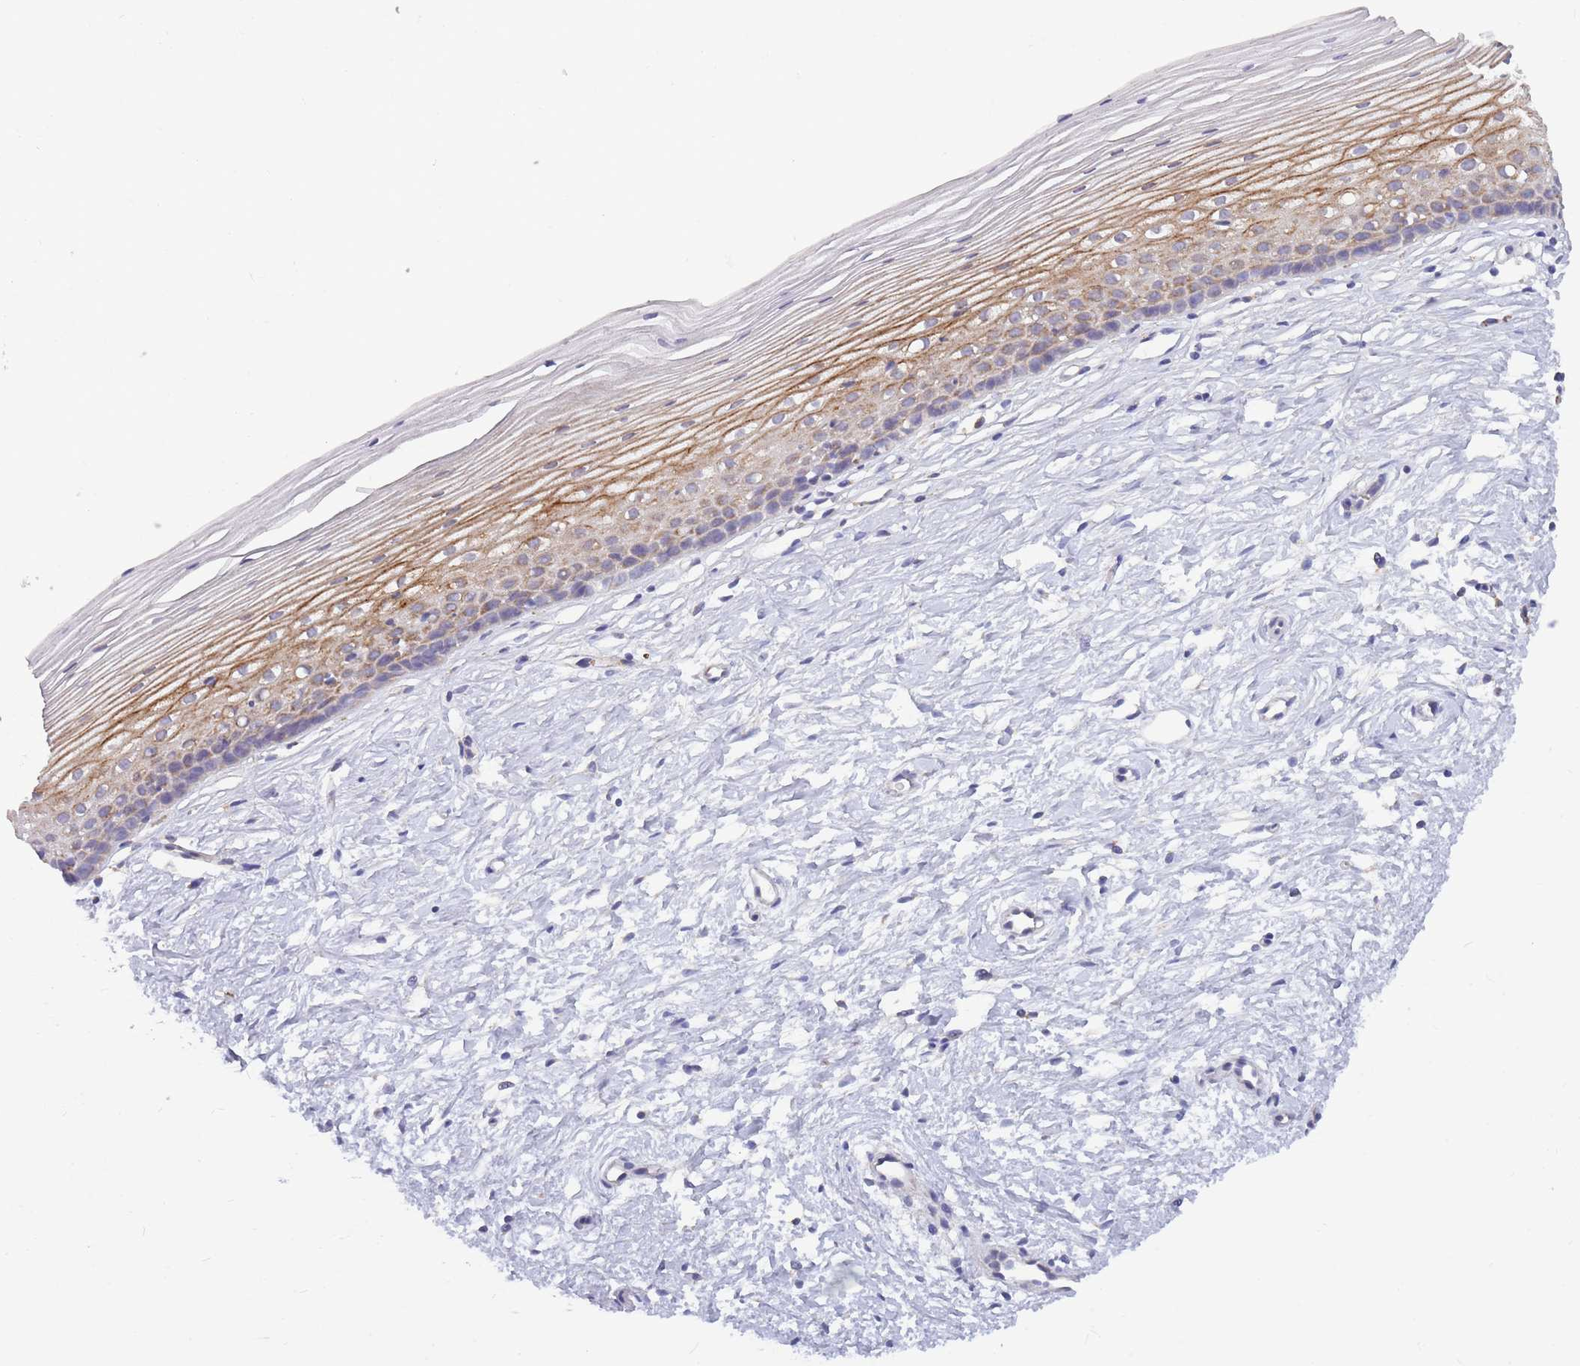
{"staining": {"intensity": "moderate", "quantity": "25%-75%", "location": "cytoplasmic/membranous"}, "tissue": "cervix", "cell_type": "Glandular cells", "image_type": "normal", "snomed": [{"axis": "morphology", "description": "Normal tissue, NOS"}, {"axis": "topography", "description": "Cervix"}], "caption": "A brown stain highlights moderate cytoplasmic/membranous expression of a protein in glandular cells of normal cervix. (DAB (3,3'-diaminobenzidine) = brown stain, brightfield microscopy at high magnification).", "gene": "MRPS11", "patient": {"sex": "female", "age": 40}}